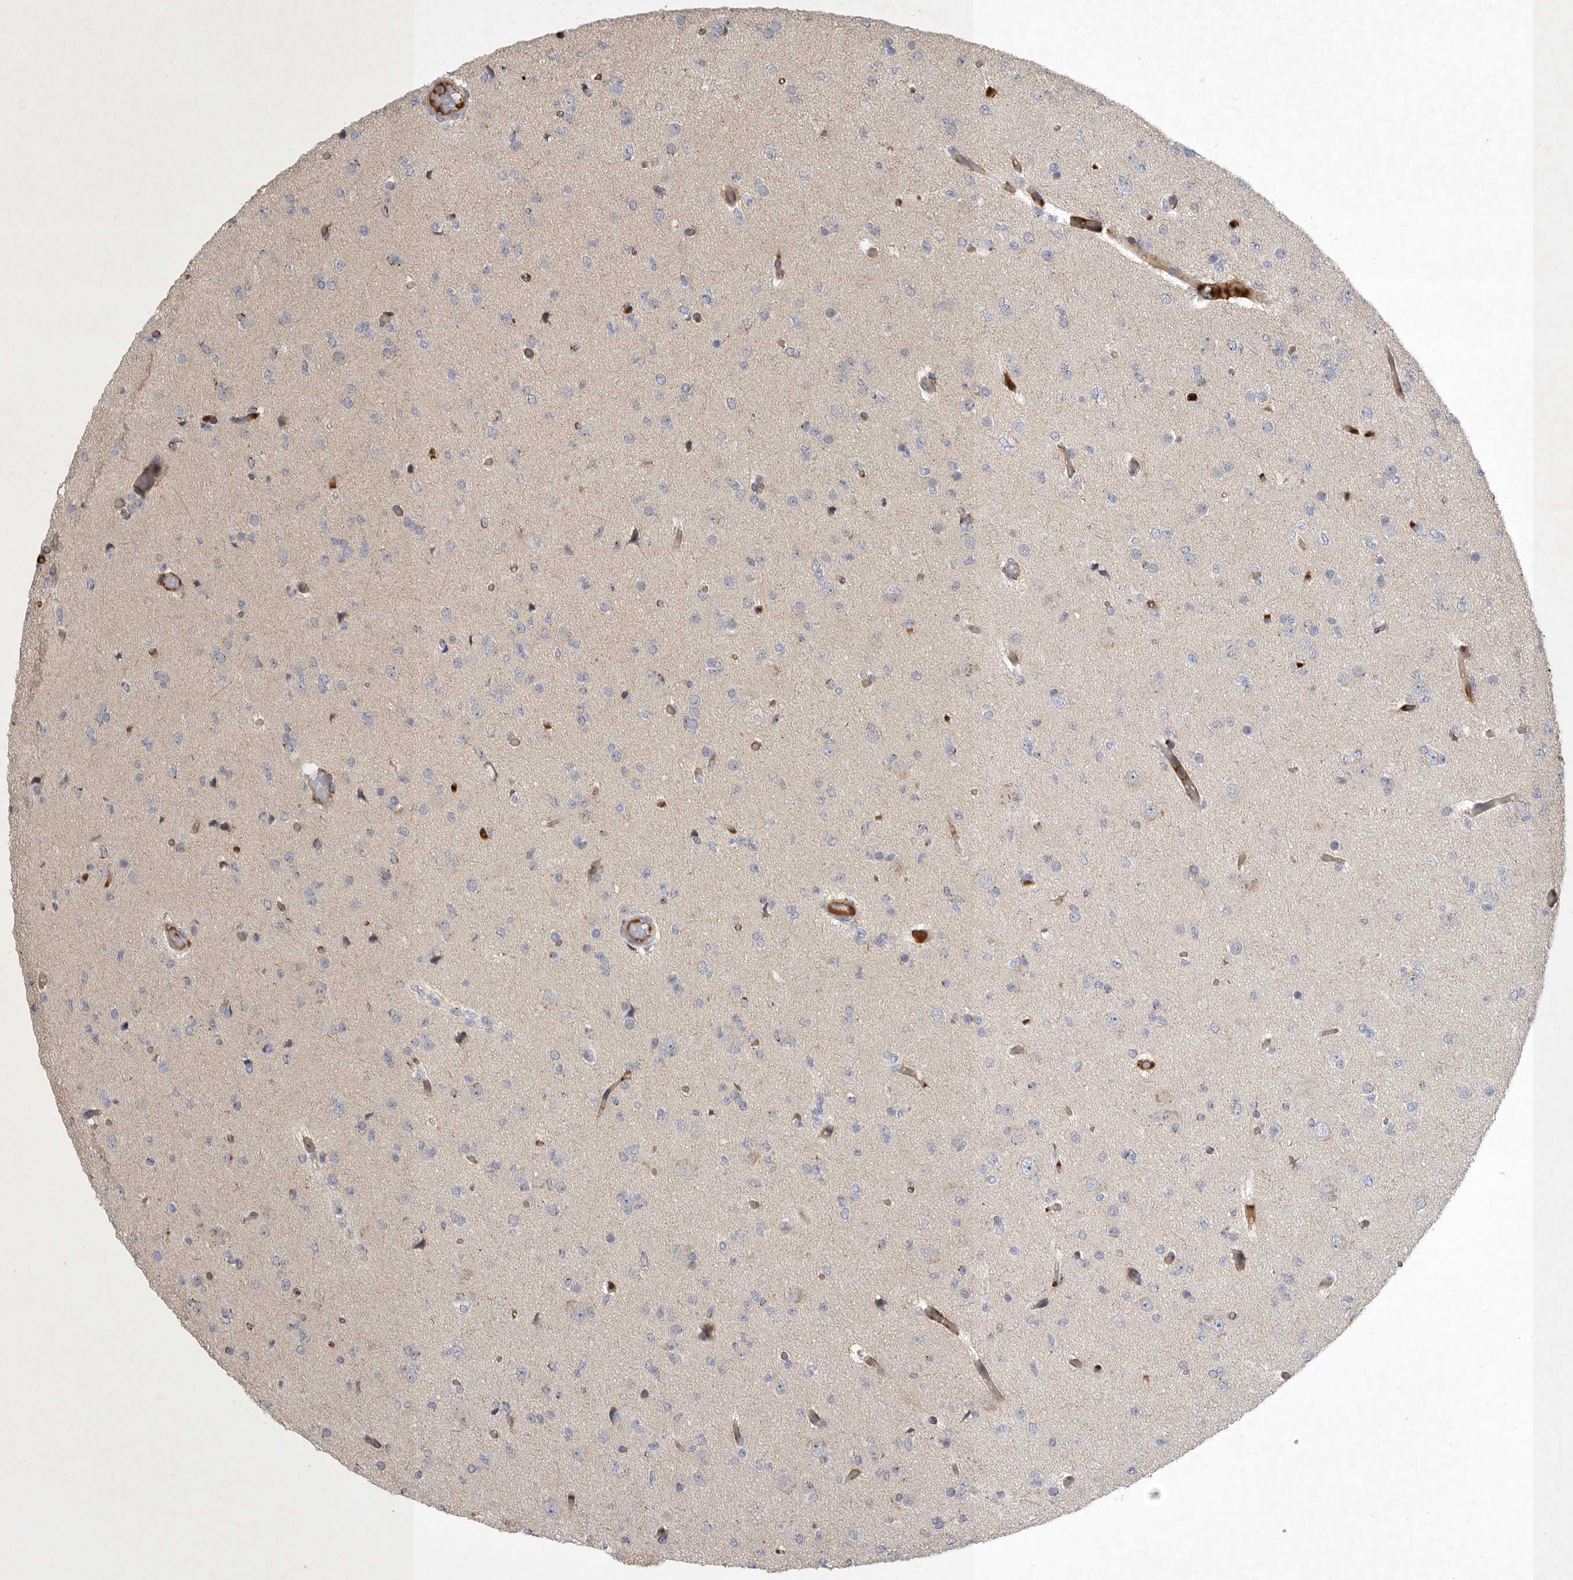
{"staining": {"intensity": "negative", "quantity": "none", "location": "none"}, "tissue": "glioma", "cell_type": "Tumor cells", "image_type": "cancer", "snomed": [{"axis": "morphology", "description": "Glioma, malignant, Low grade"}, {"axis": "topography", "description": "Brain"}], "caption": "A histopathology image of malignant glioma (low-grade) stained for a protein exhibits no brown staining in tumor cells.", "gene": "MLPH", "patient": {"sex": "female", "age": 22}}